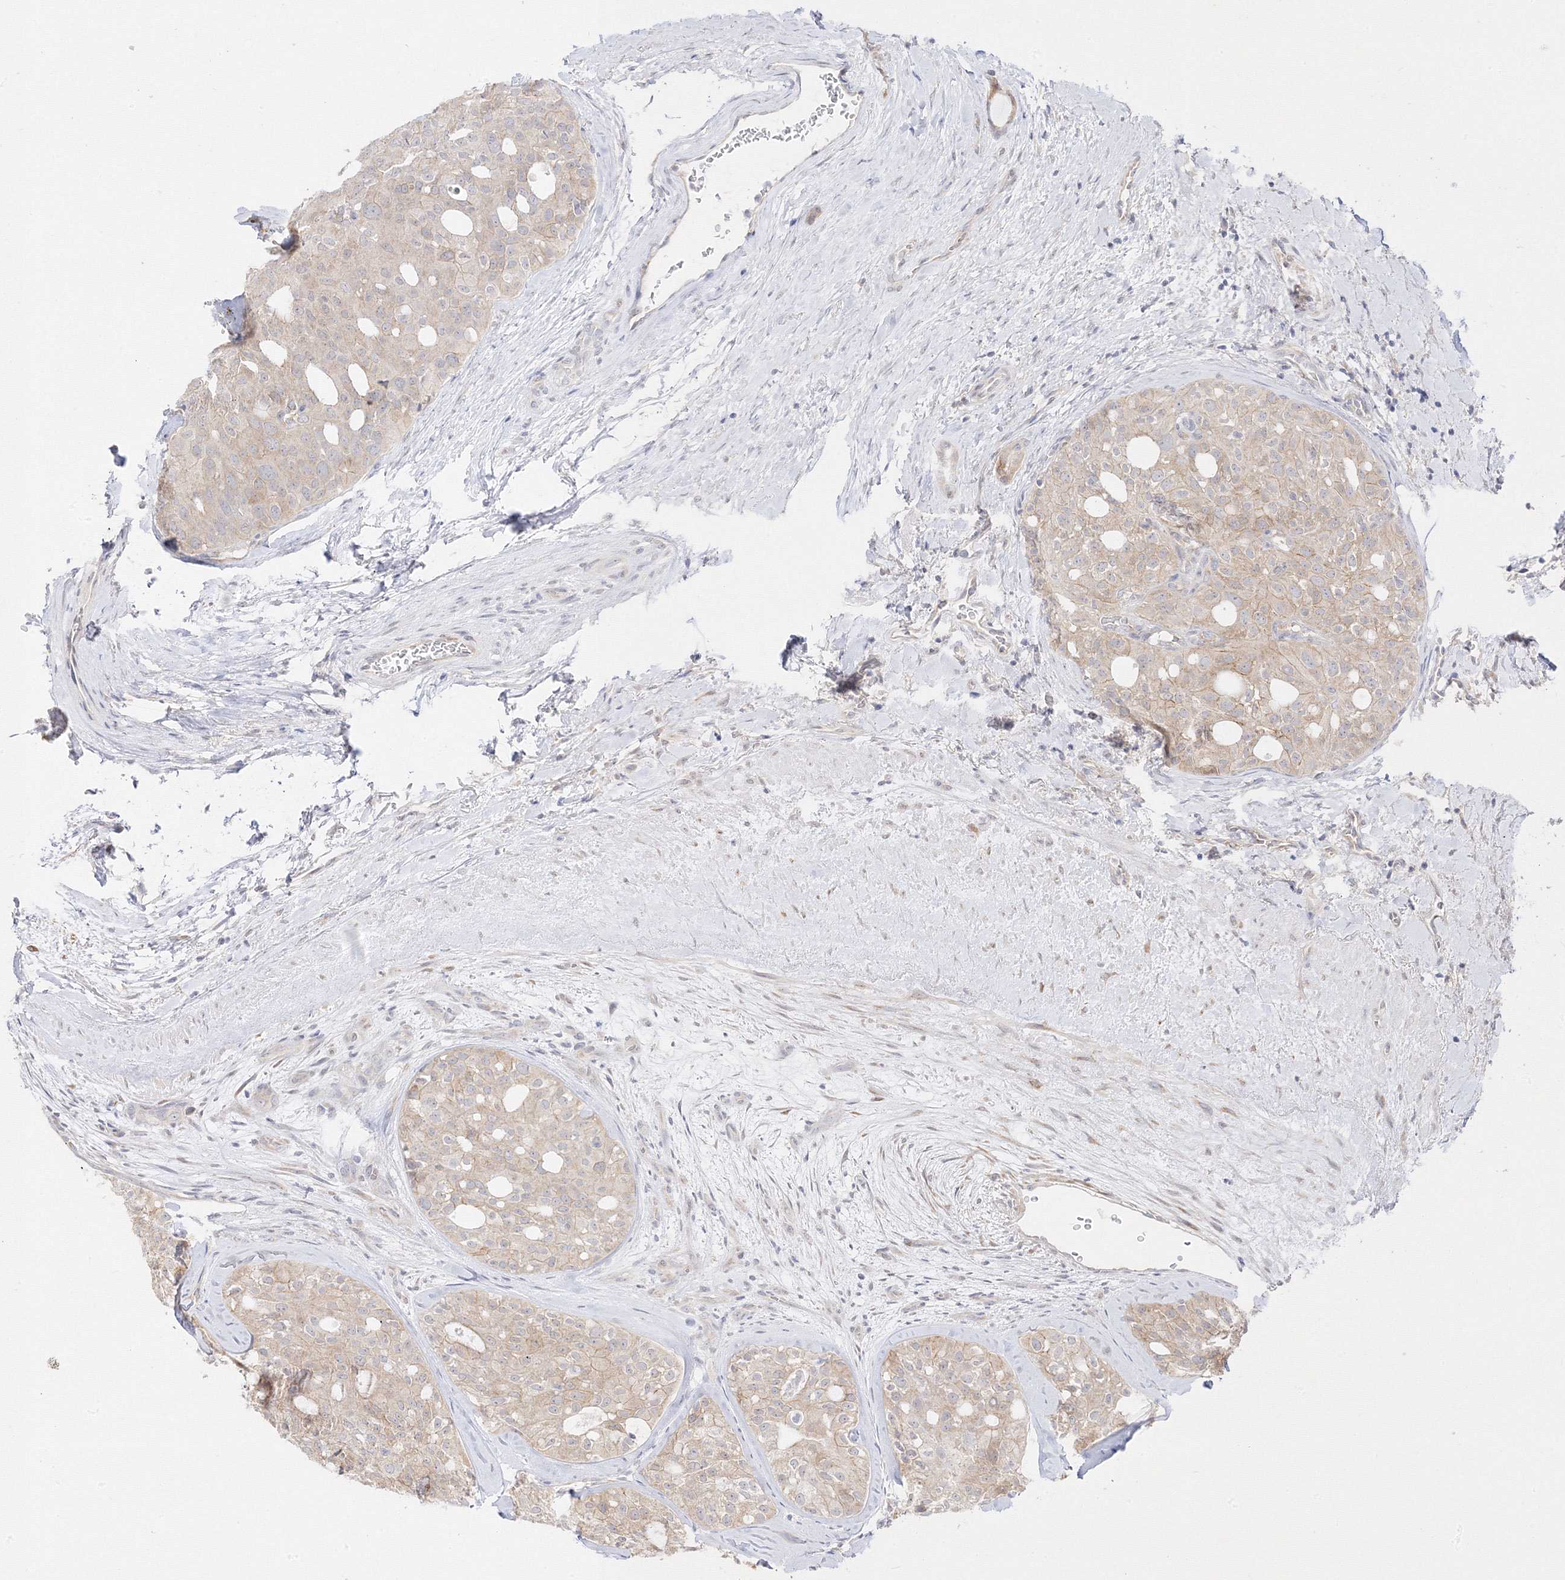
{"staining": {"intensity": "weak", "quantity": ">75%", "location": "cytoplasmic/membranous"}, "tissue": "thyroid cancer", "cell_type": "Tumor cells", "image_type": "cancer", "snomed": [{"axis": "morphology", "description": "Follicular adenoma carcinoma, NOS"}, {"axis": "topography", "description": "Thyroid gland"}], "caption": "There is low levels of weak cytoplasmic/membranous positivity in tumor cells of thyroid cancer, as demonstrated by immunohistochemical staining (brown color).", "gene": "C2CD2", "patient": {"sex": "male", "age": 75}}